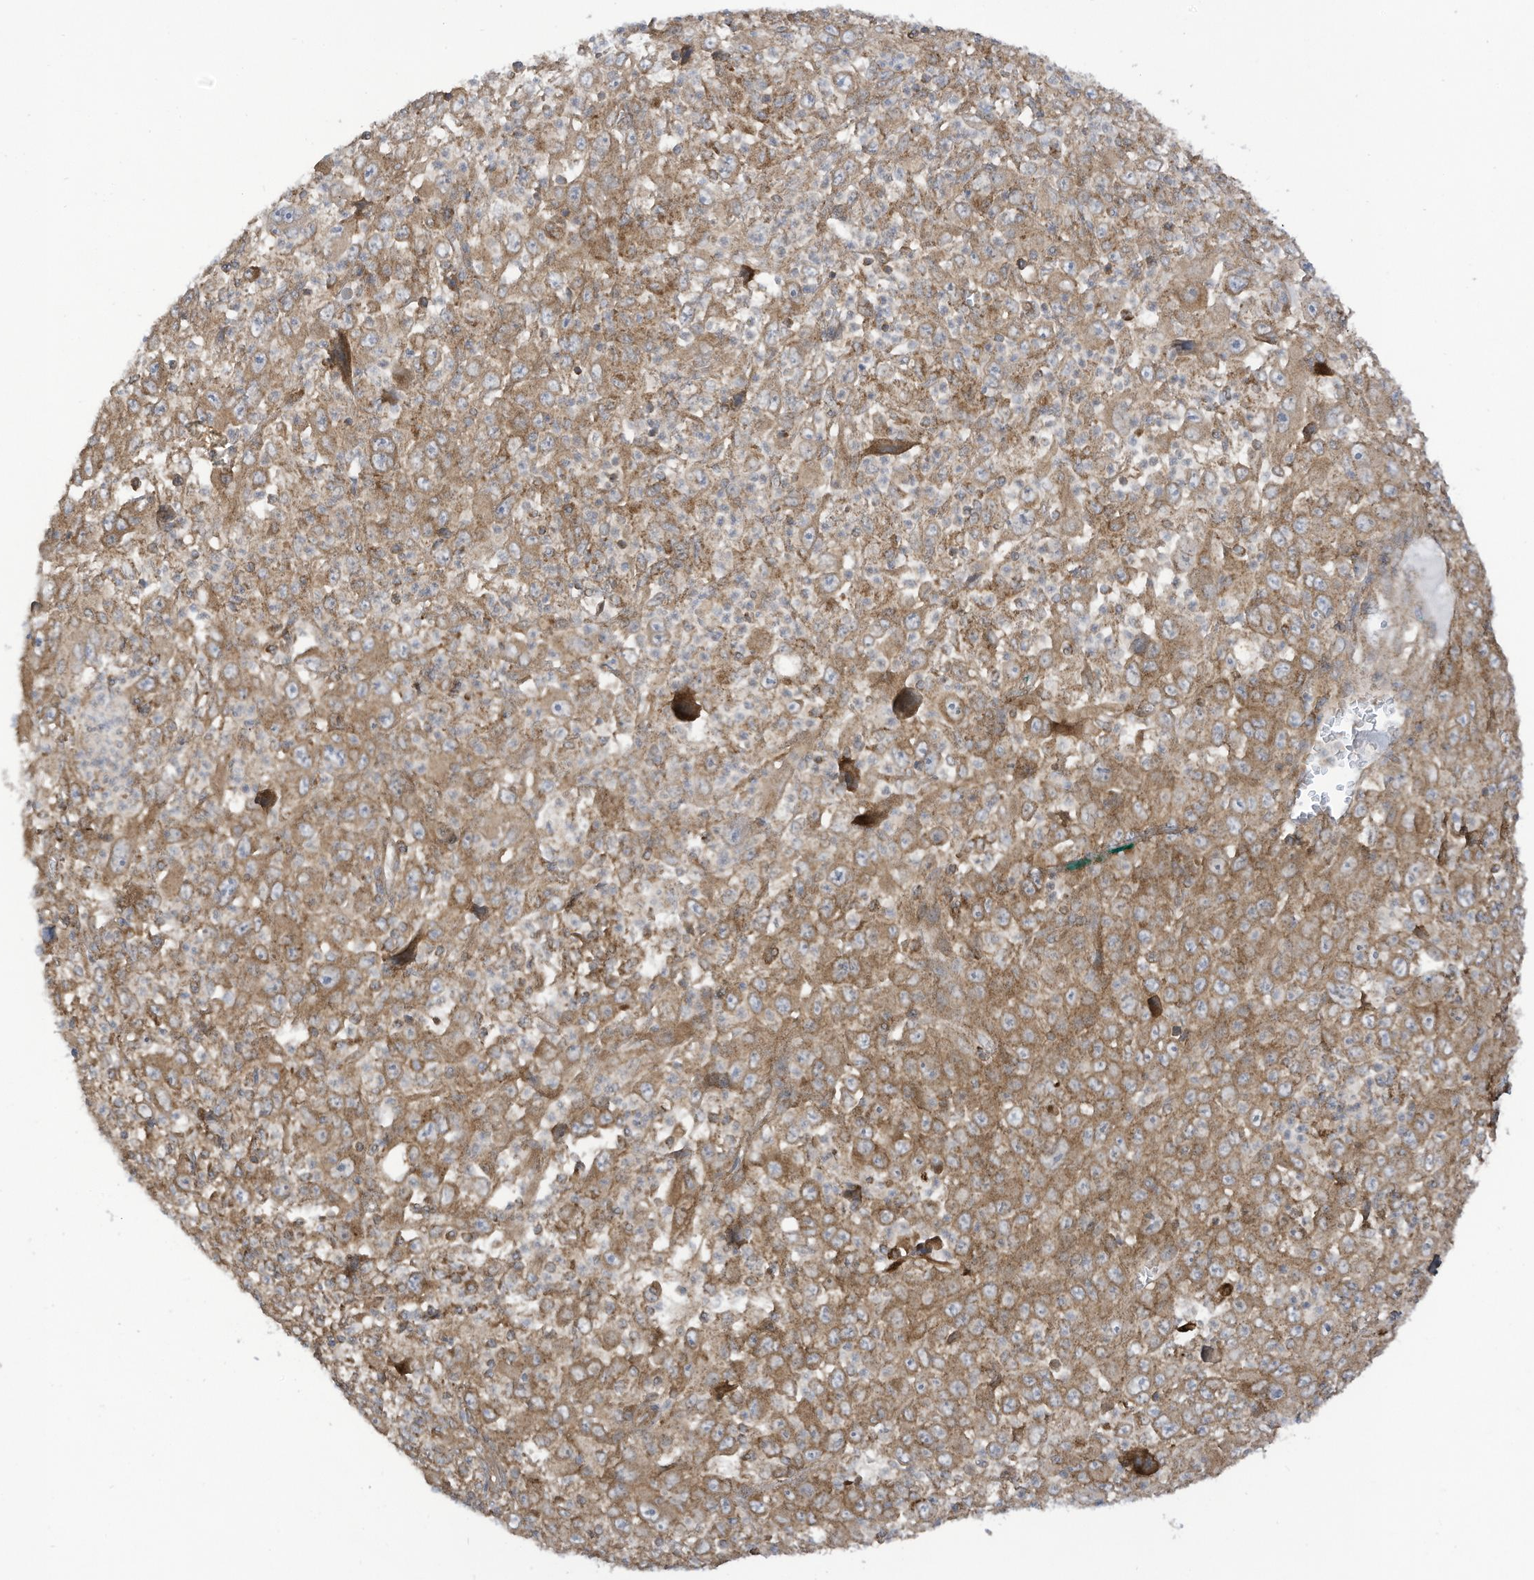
{"staining": {"intensity": "moderate", "quantity": ">75%", "location": "cytoplasmic/membranous"}, "tissue": "melanoma", "cell_type": "Tumor cells", "image_type": "cancer", "snomed": [{"axis": "morphology", "description": "Malignant melanoma, Metastatic site"}, {"axis": "topography", "description": "Skin"}], "caption": "There is medium levels of moderate cytoplasmic/membranous expression in tumor cells of malignant melanoma (metastatic site), as demonstrated by immunohistochemical staining (brown color).", "gene": "REPS1", "patient": {"sex": "female", "age": 56}}